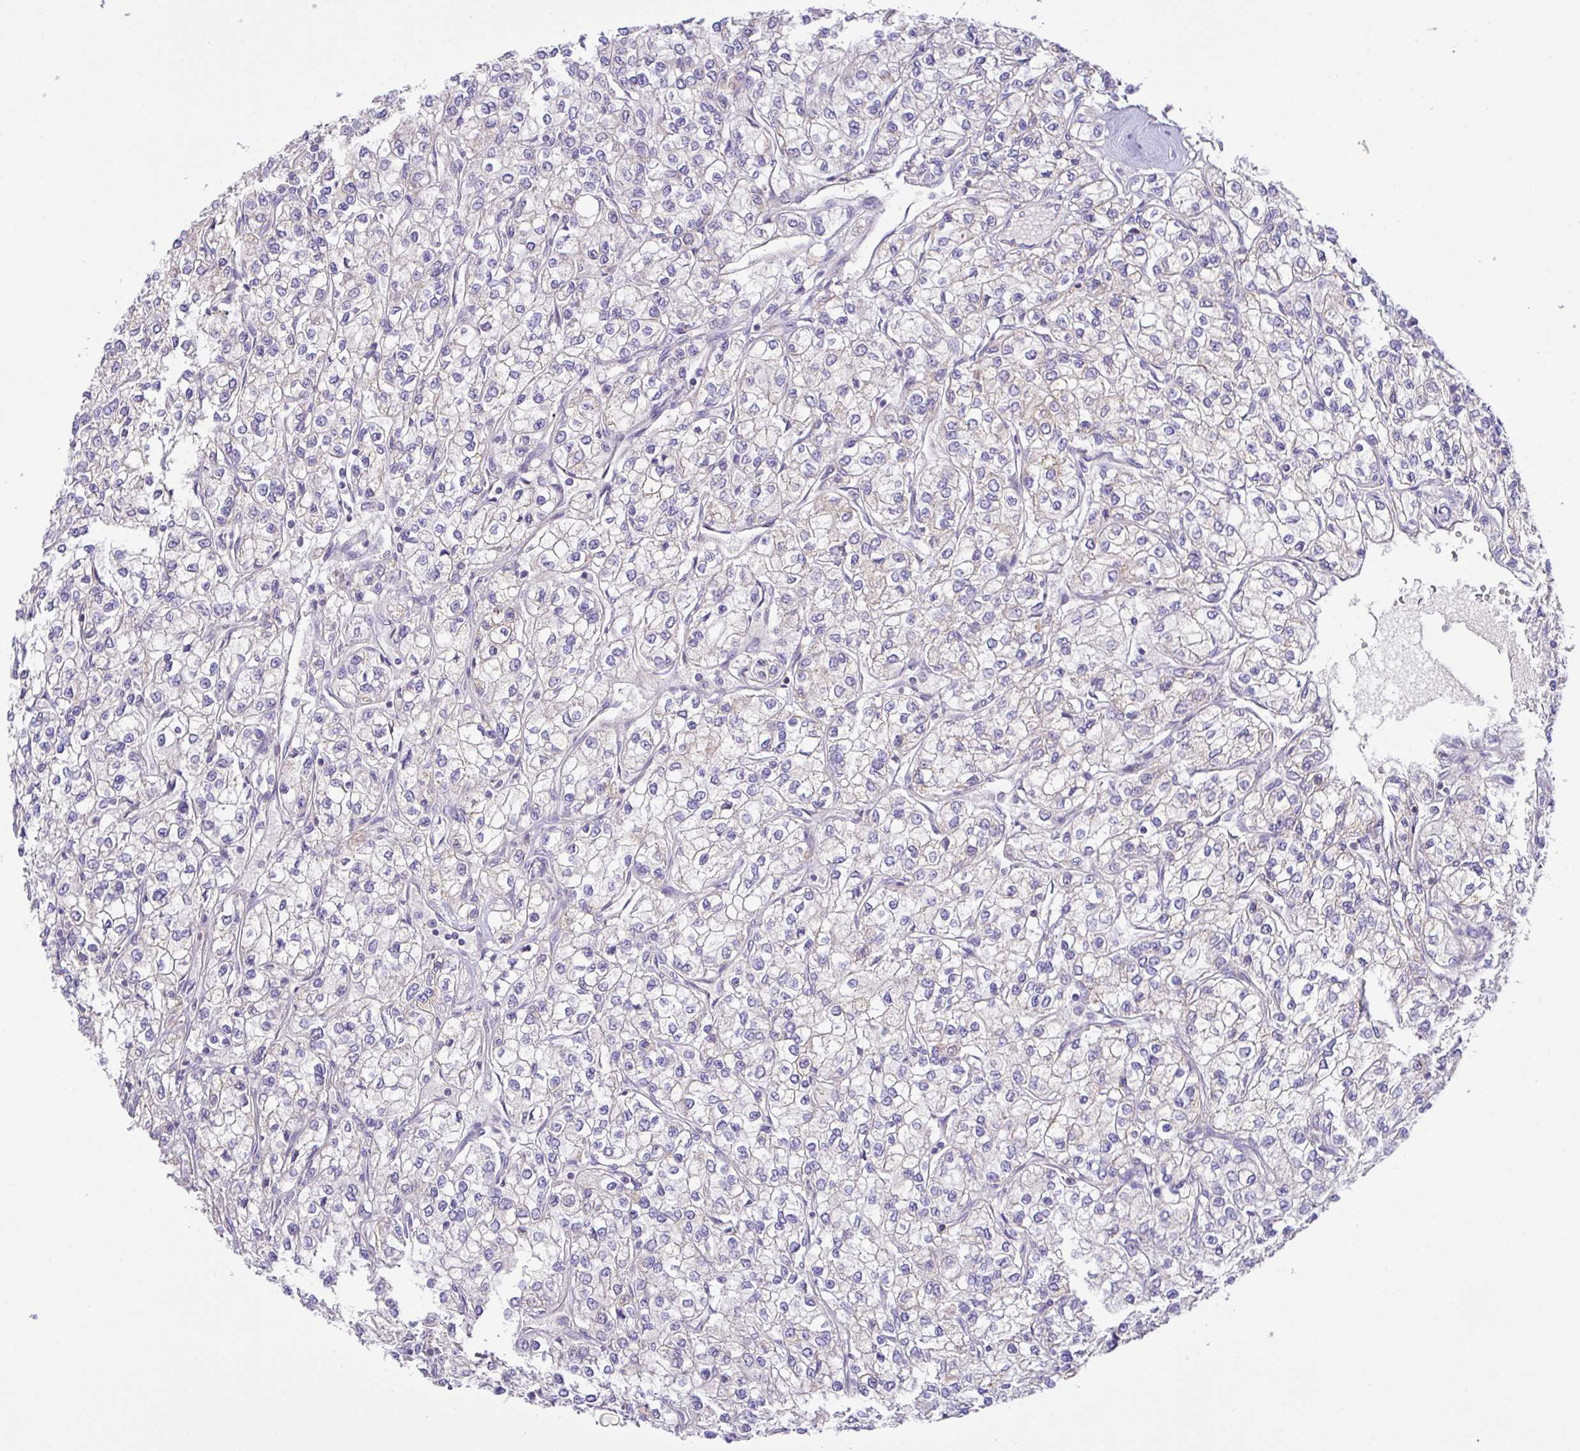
{"staining": {"intensity": "moderate", "quantity": "<25%", "location": "cytoplasmic/membranous"}, "tissue": "renal cancer", "cell_type": "Tumor cells", "image_type": "cancer", "snomed": [{"axis": "morphology", "description": "Adenocarcinoma, NOS"}, {"axis": "topography", "description": "Kidney"}], "caption": "Protein staining of renal cancer (adenocarcinoma) tissue demonstrates moderate cytoplasmic/membranous expression in about <25% of tumor cells.", "gene": "CHDH", "patient": {"sex": "male", "age": 80}}